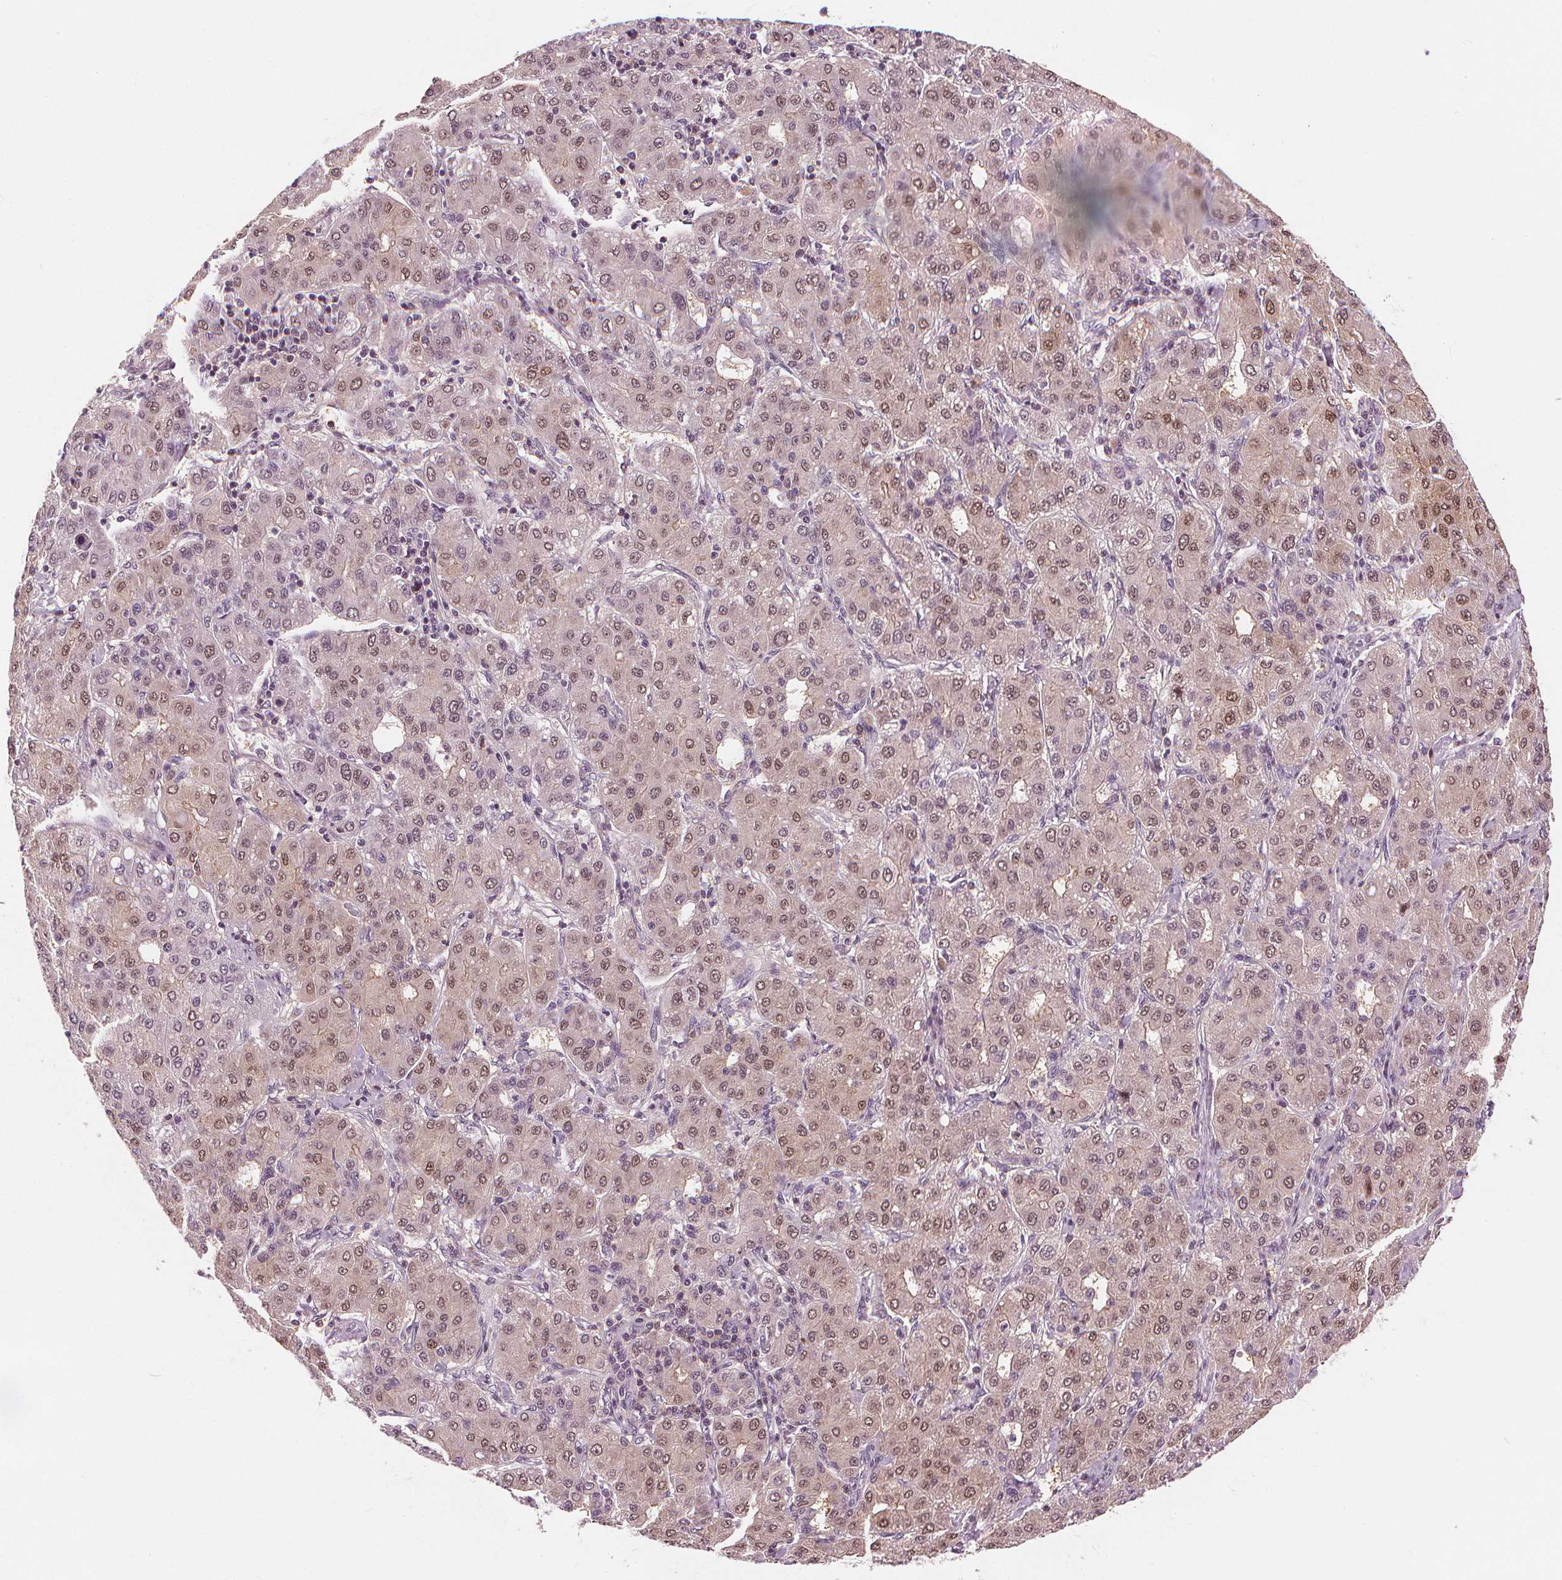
{"staining": {"intensity": "weak", "quantity": "25%-75%", "location": "nuclear"}, "tissue": "liver cancer", "cell_type": "Tumor cells", "image_type": "cancer", "snomed": [{"axis": "morphology", "description": "Carcinoma, Hepatocellular, NOS"}, {"axis": "topography", "description": "Liver"}], "caption": "Protein staining by immunohistochemistry exhibits weak nuclear positivity in approximately 25%-75% of tumor cells in hepatocellular carcinoma (liver).", "gene": "SLC34A1", "patient": {"sex": "male", "age": 65}}